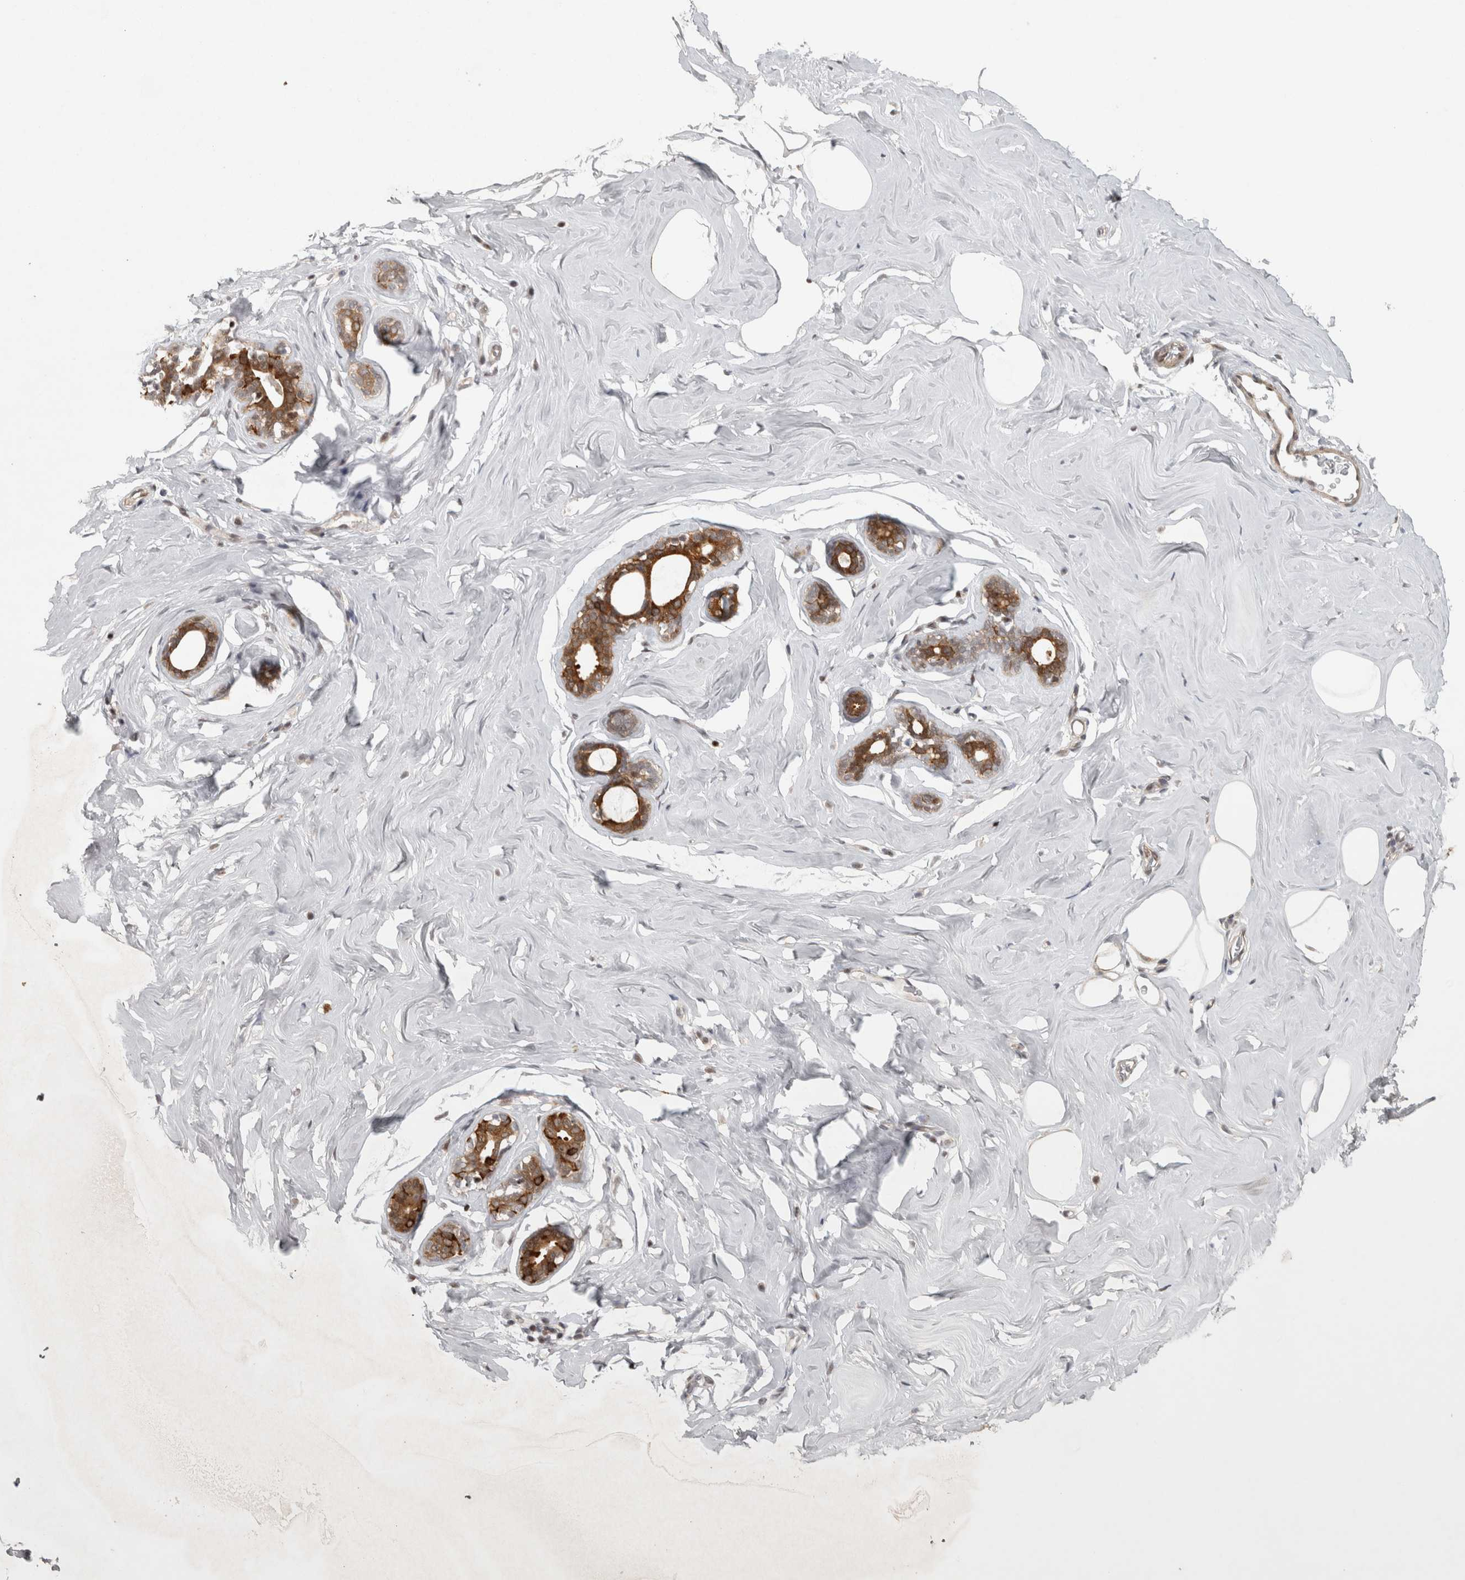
{"staining": {"intensity": "negative", "quantity": "none", "location": "none"}, "tissue": "adipose tissue", "cell_type": "Adipocytes", "image_type": "normal", "snomed": [{"axis": "morphology", "description": "Normal tissue, NOS"}, {"axis": "morphology", "description": "Fibrosis, NOS"}, {"axis": "topography", "description": "Breast"}, {"axis": "topography", "description": "Adipose tissue"}], "caption": "A high-resolution photomicrograph shows immunohistochemistry (IHC) staining of normal adipose tissue, which displays no significant positivity in adipocytes. The staining was performed using DAB to visualize the protein expression in brown, while the nuclei were stained in blue with hematoxylin (Magnification: 20x).", "gene": "KDM8", "patient": {"sex": "female", "age": 39}}